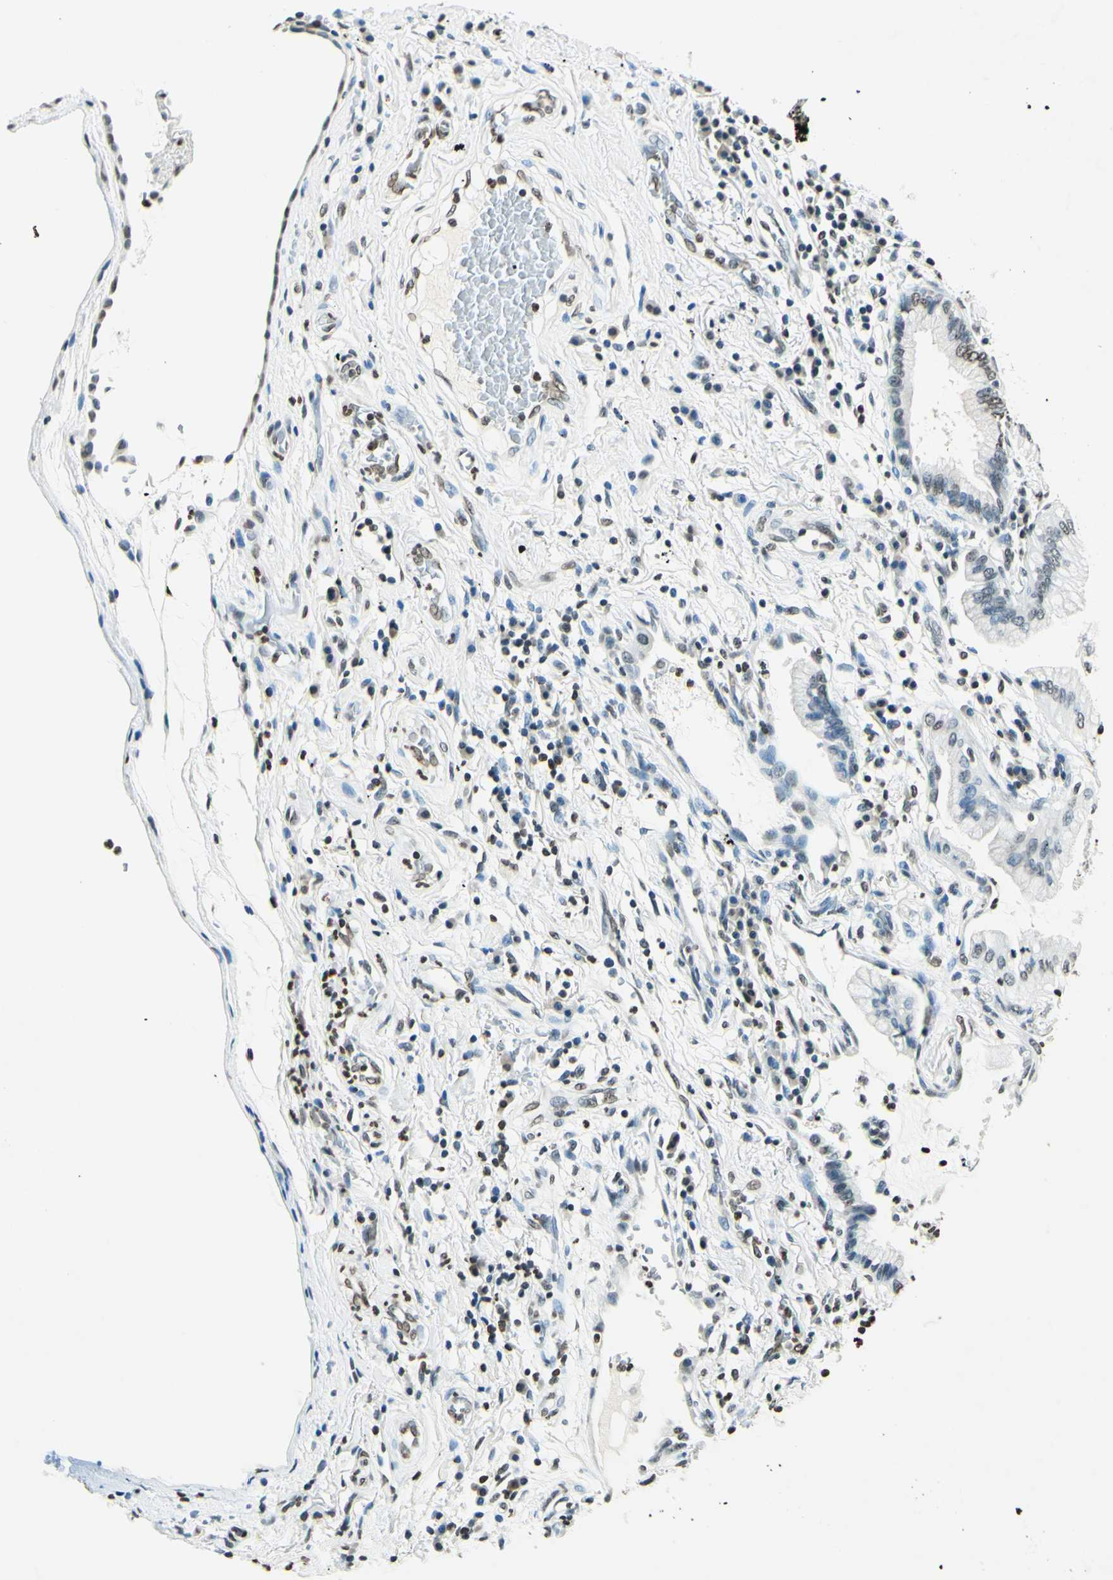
{"staining": {"intensity": "weak", "quantity": "25%-75%", "location": "nuclear"}, "tissue": "lung cancer", "cell_type": "Tumor cells", "image_type": "cancer", "snomed": [{"axis": "morphology", "description": "Adenocarcinoma, NOS"}, {"axis": "topography", "description": "Lung"}], "caption": "Adenocarcinoma (lung) stained with a brown dye exhibits weak nuclear positive staining in approximately 25%-75% of tumor cells.", "gene": "MSH2", "patient": {"sex": "female", "age": 70}}